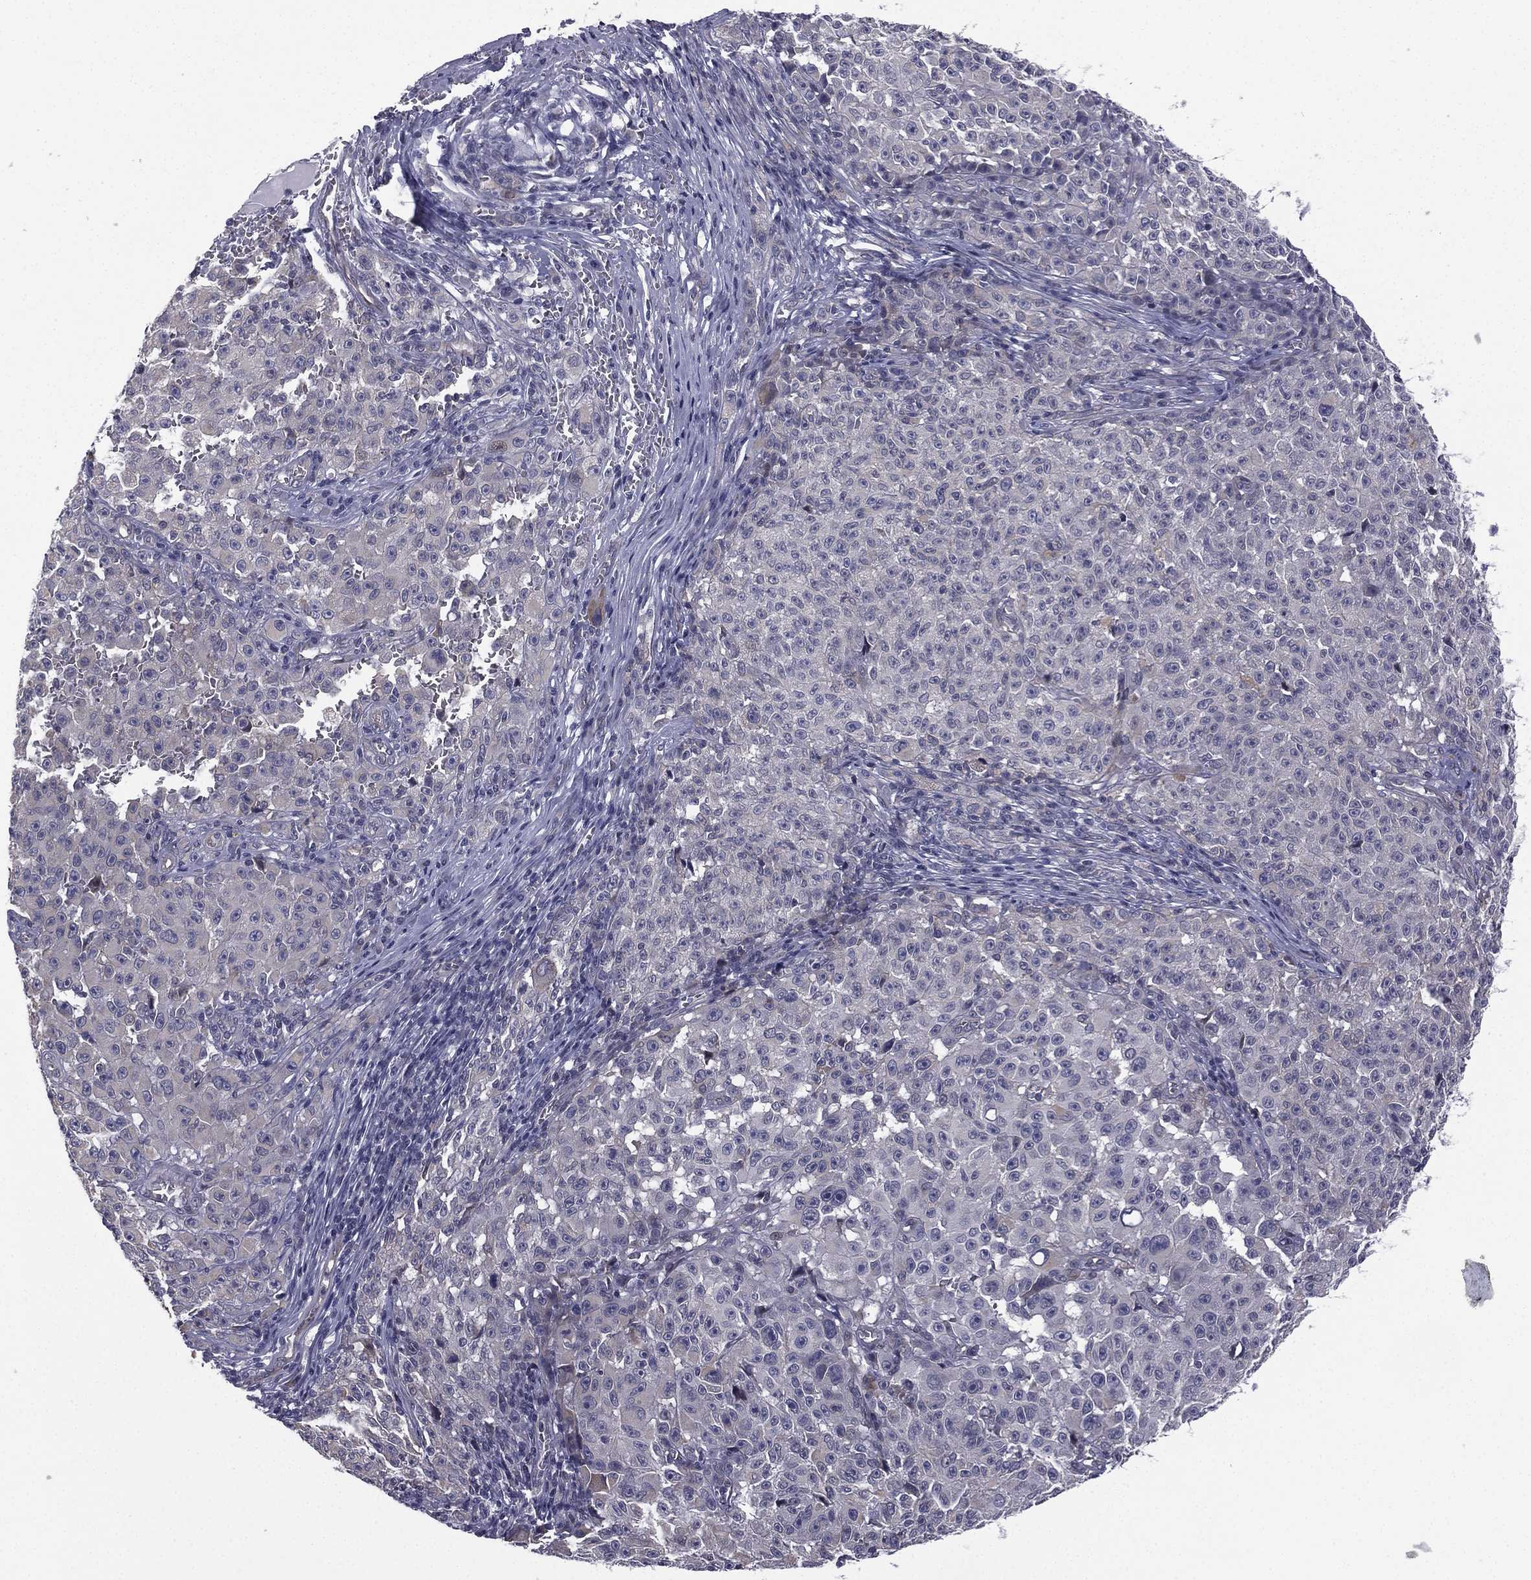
{"staining": {"intensity": "negative", "quantity": "none", "location": "none"}, "tissue": "melanoma", "cell_type": "Tumor cells", "image_type": "cancer", "snomed": [{"axis": "morphology", "description": "Malignant melanoma, NOS"}, {"axis": "topography", "description": "Skin"}], "caption": "This is an immunohistochemistry micrograph of melanoma. There is no positivity in tumor cells.", "gene": "ACTRT2", "patient": {"sex": "female", "age": 82}}